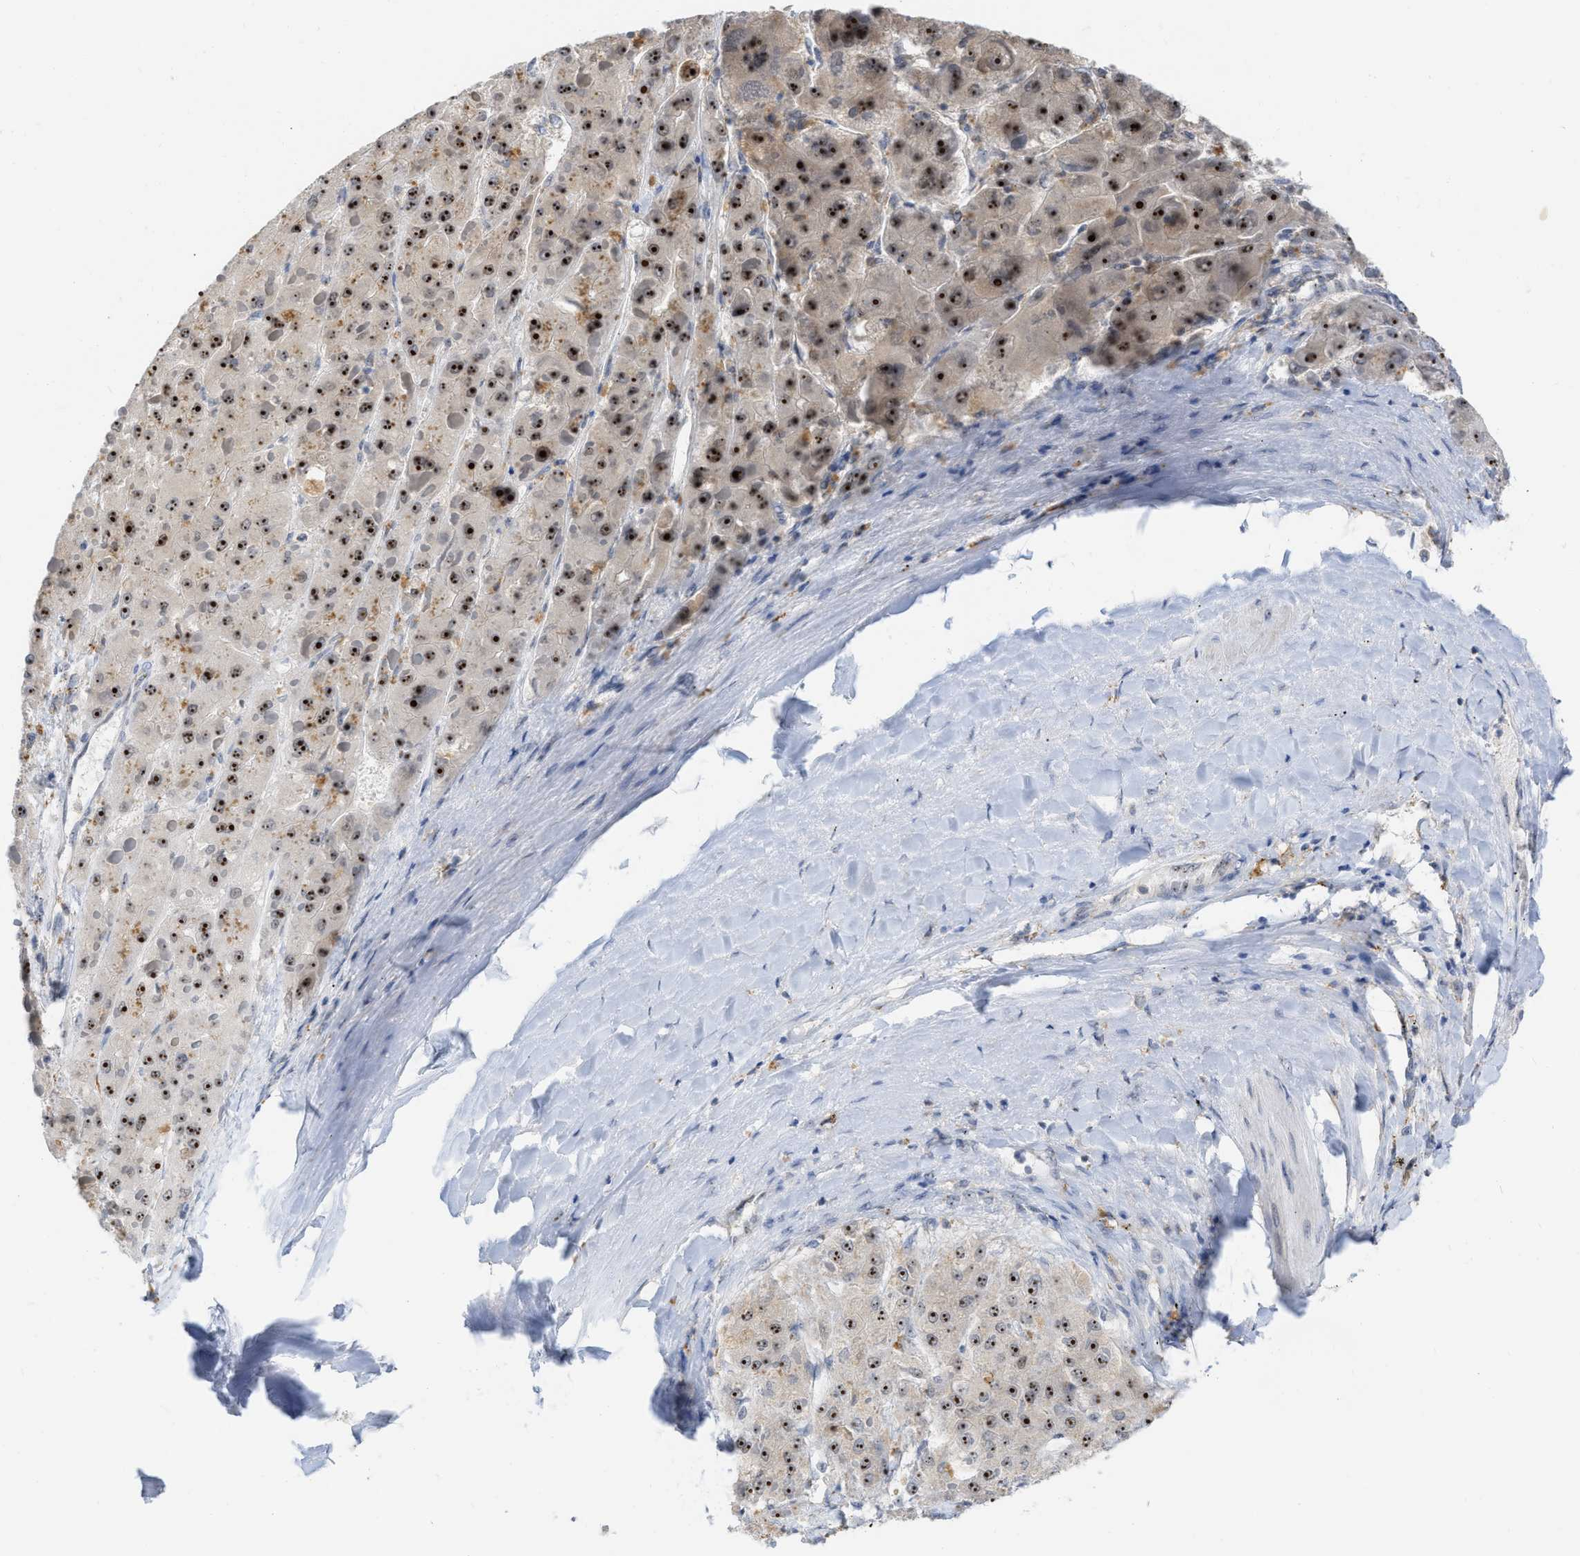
{"staining": {"intensity": "strong", "quantity": ">75%", "location": "nuclear"}, "tissue": "liver cancer", "cell_type": "Tumor cells", "image_type": "cancer", "snomed": [{"axis": "morphology", "description": "Carcinoma, Hepatocellular, NOS"}, {"axis": "topography", "description": "Liver"}], "caption": "A brown stain shows strong nuclear expression of a protein in liver hepatocellular carcinoma tumor cells.", "gene": "ELAC2", "patient": {"sex": "female", "age": 73}}